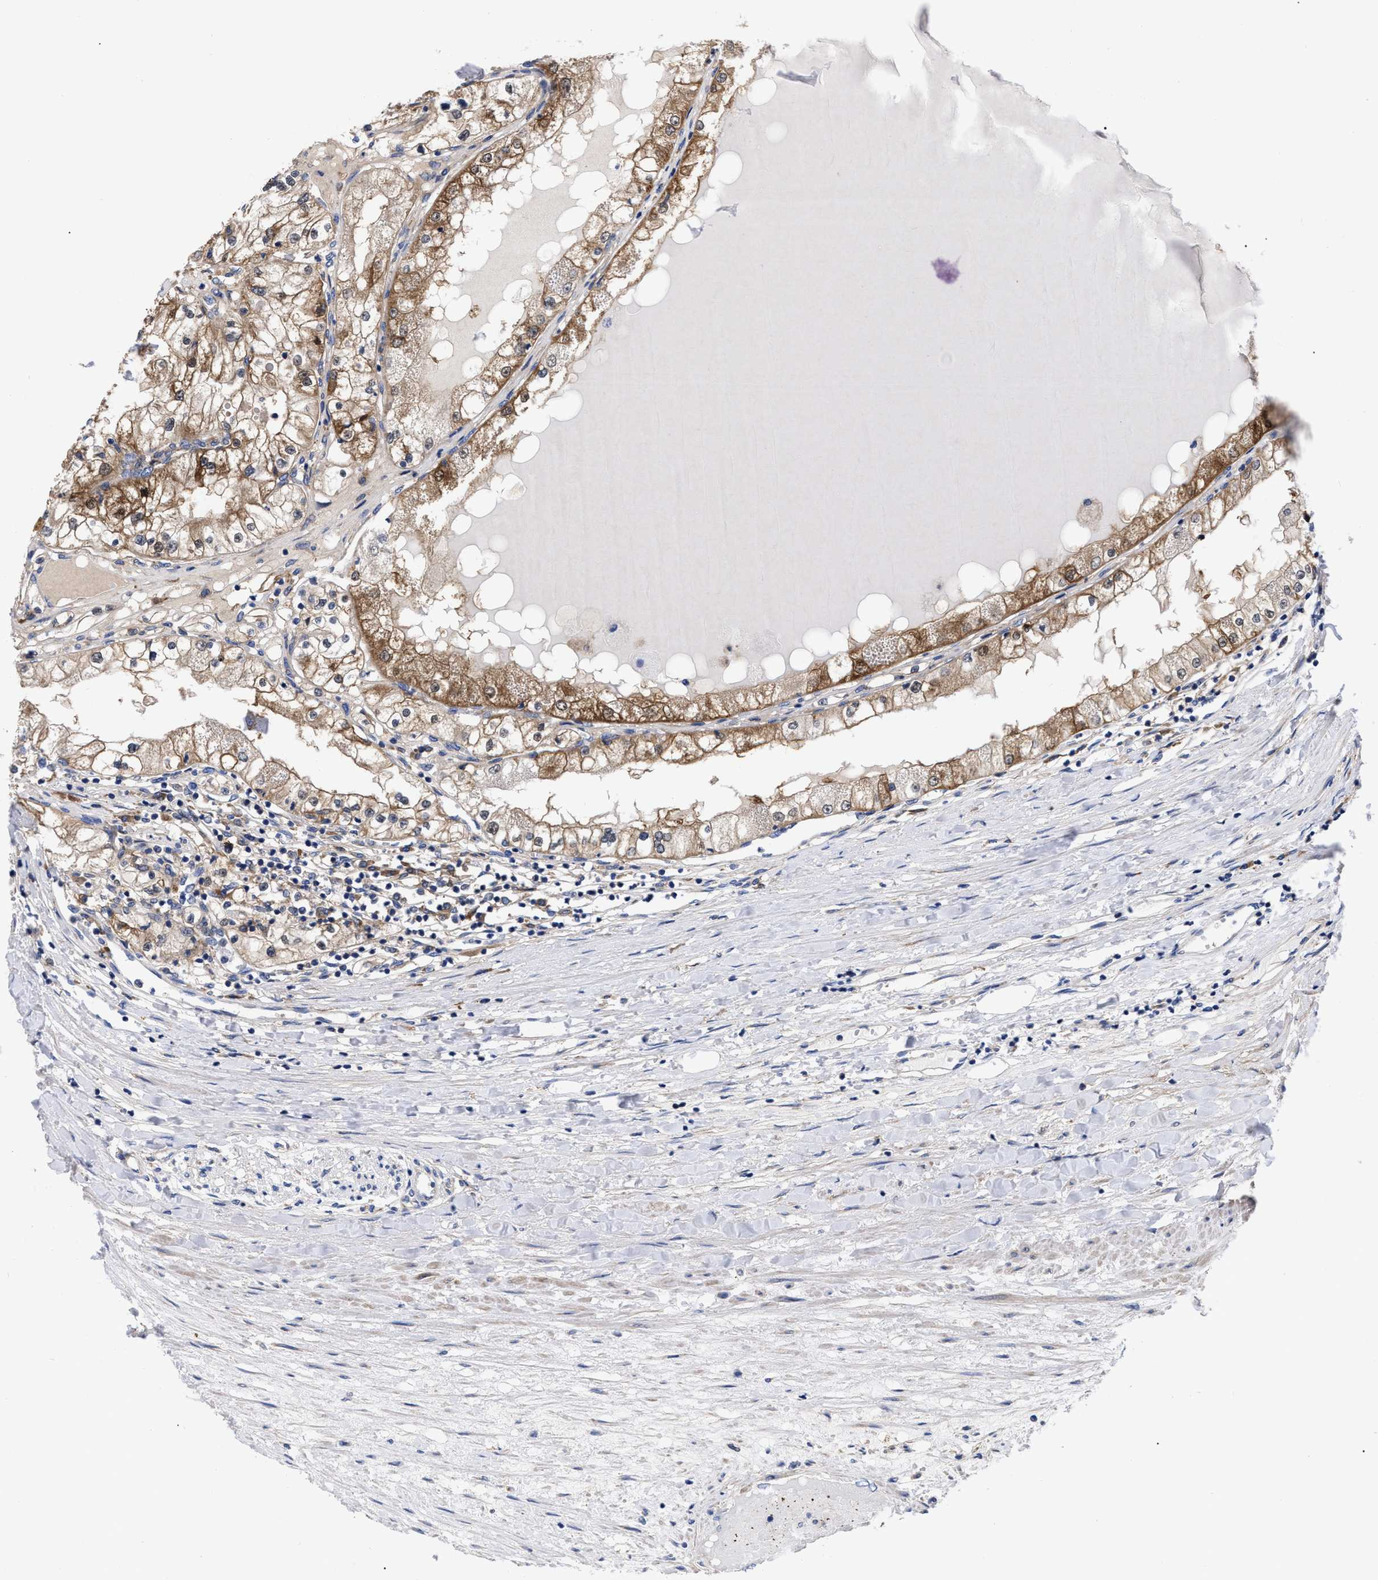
{"staining": {"intensity": "moderate", "quantity": ">75%", "location": "cytoplasmic/membranous"}, "tissue": "renal cancer", "cell_type": "Tumor cells", "image_type": "cancer", "snomed": [{"axis": "morphology", "description": "Adenocarcinoma, NOS"}, {"axis": "topography", "description": "Kidney"}], "caption": "DAB (3,3'-diaminobenzidine) immunohistochemical staining of human renal cancer (adenocarcinoma) displays moderate cytoplasmic/membranous protein expression in approximately >75% of tumor cells.", "gene": "RBKS", "patient": {"sex": "male", "age": 68}}